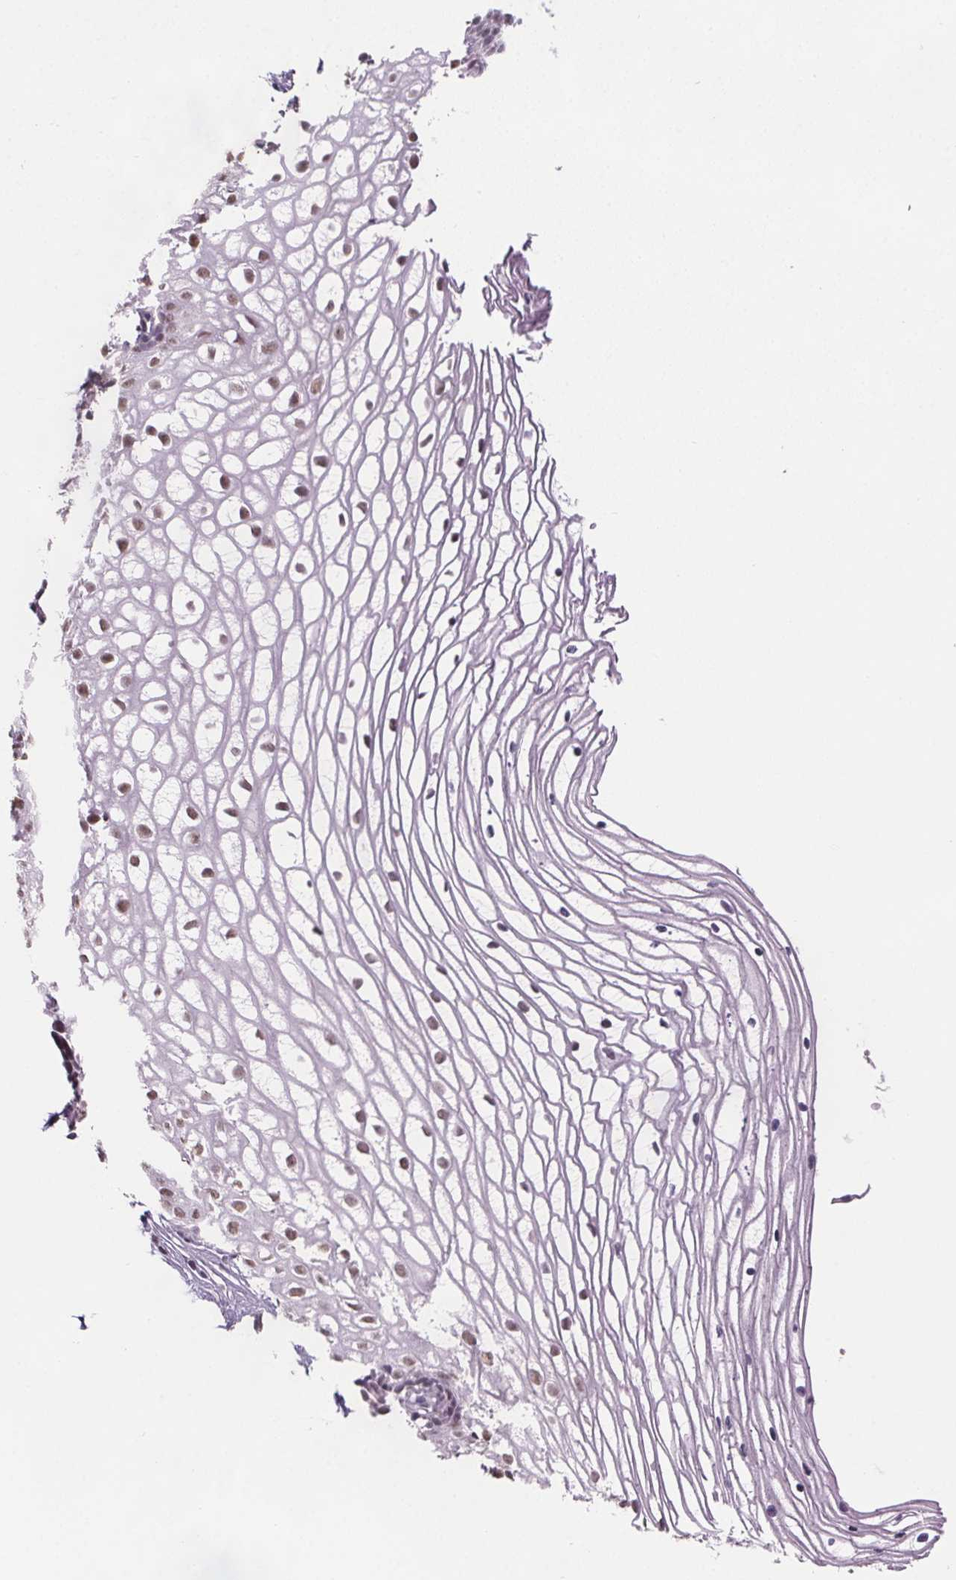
{"staining": {"intensity": "weak", "quantity": ">75%", "location": "nuclear"}, "tissue": "cervix", "cell_type": "Glandular cells", "image_type": "normal", "snomed": [{"axis": "morphology", "description": "Normal tissue, NOS"}, {"axis": "topography", "description": "Cervix"}], "caption": "Immunohistochemical staining of normal cervix reveals low levels of weak nuclear staining in approximately >75% of glandular cells. The protein of interest is shown in brown color, while the nuclei are stained blue.", "gene": "ZNF572", "patient": {"sex": "female", "age": 40}}